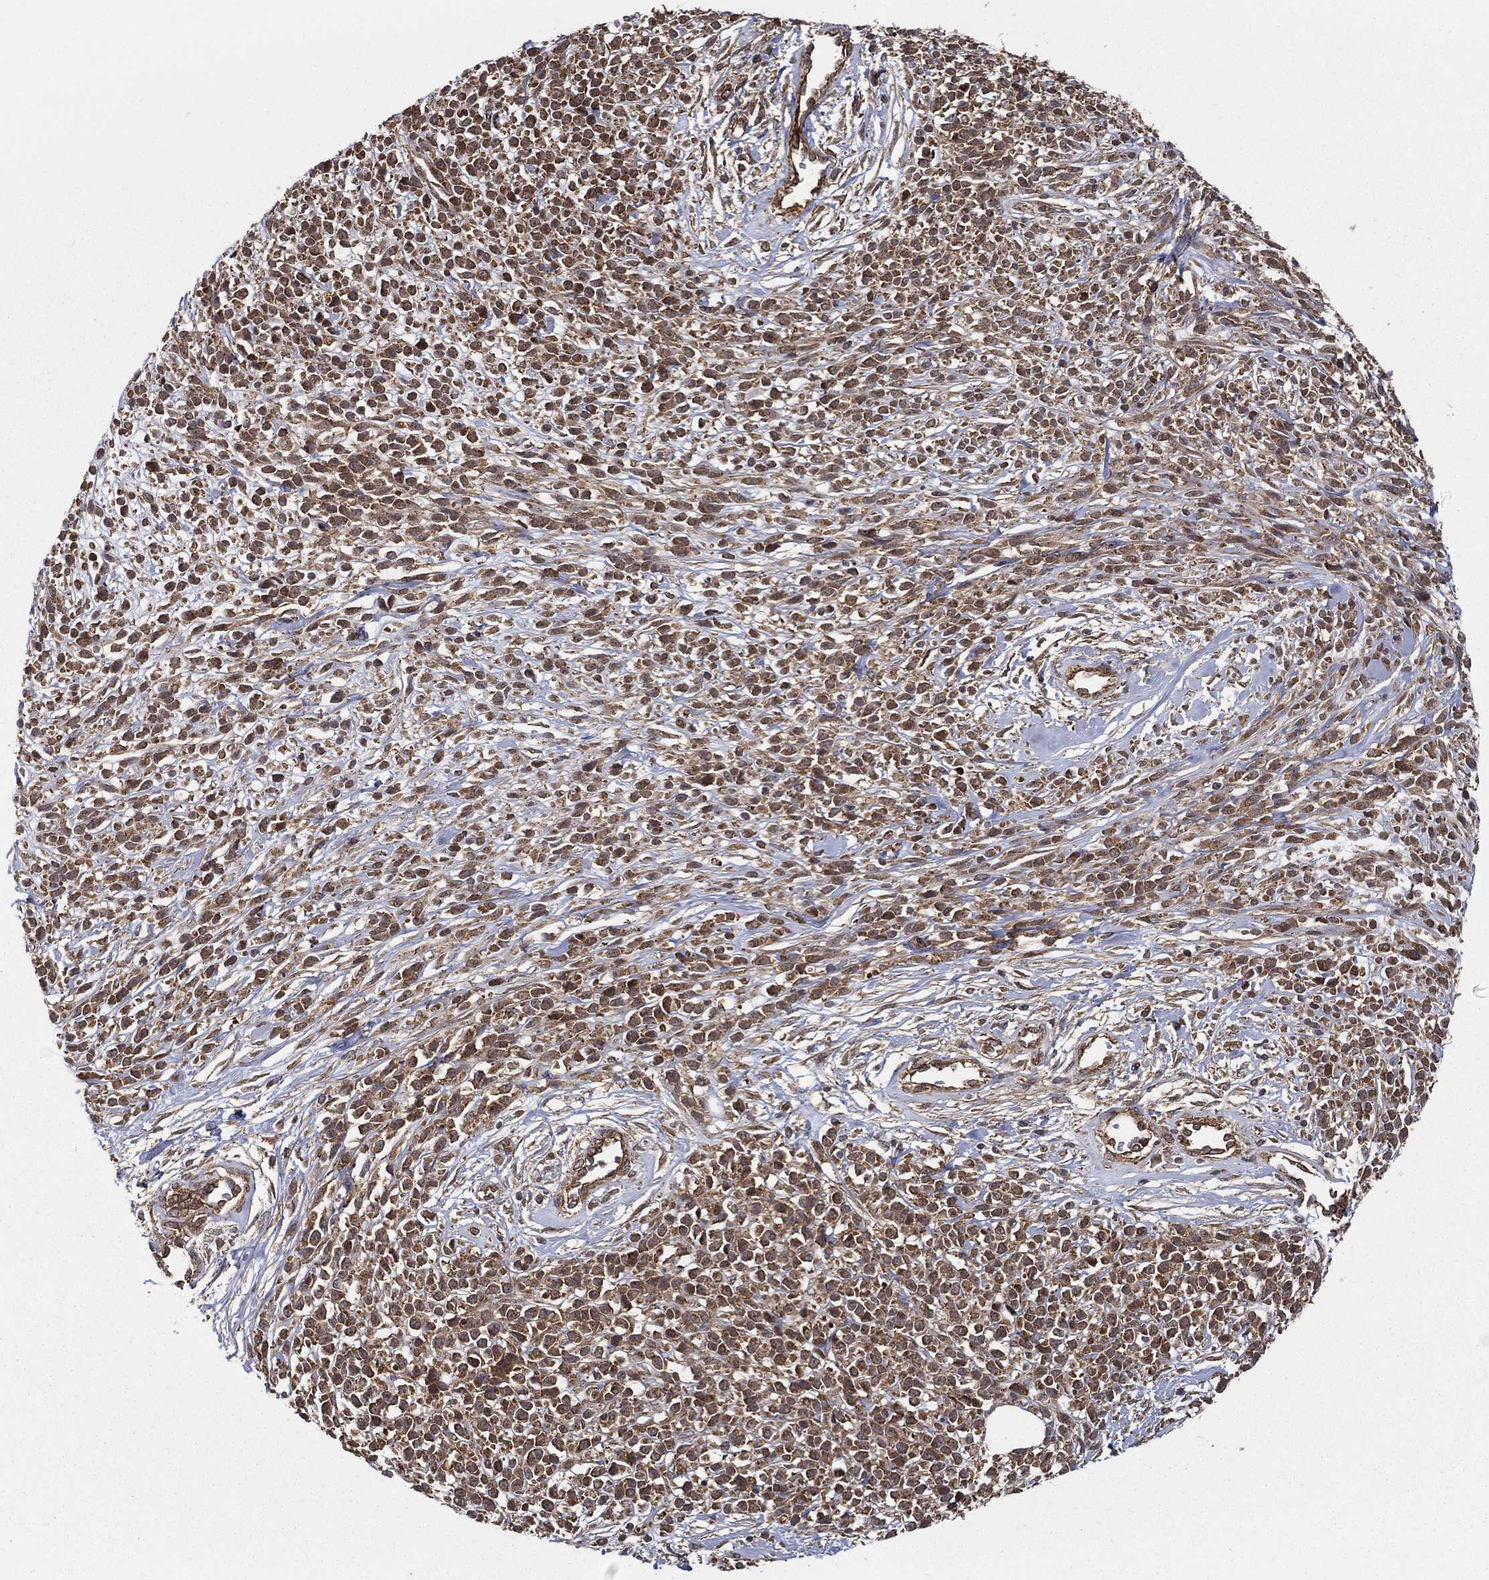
{"staining": {"intensity": "moderate", "quantity": ">75%", "location": "cytoplasmic/membranous"}, "tissue": "melanoma", "cell_type": "Tumor cells", "image_type": "cancer", "snomed": [{"axis": "morphology", "description": "Malignant melanoma, NOS"}, {"axis": "topography", "description": "Skin"}, {"axis": "topography", "description": "Skin of trunk"}], "caption": "This histopathology image displays immunohistochemistry staining of human malignant melanoma, with medium moderate cytoplasmic/membranous expression in about >75% of tumor cells.", "gene": "UACA", "patient": {"sex": "male", "age": 74}}